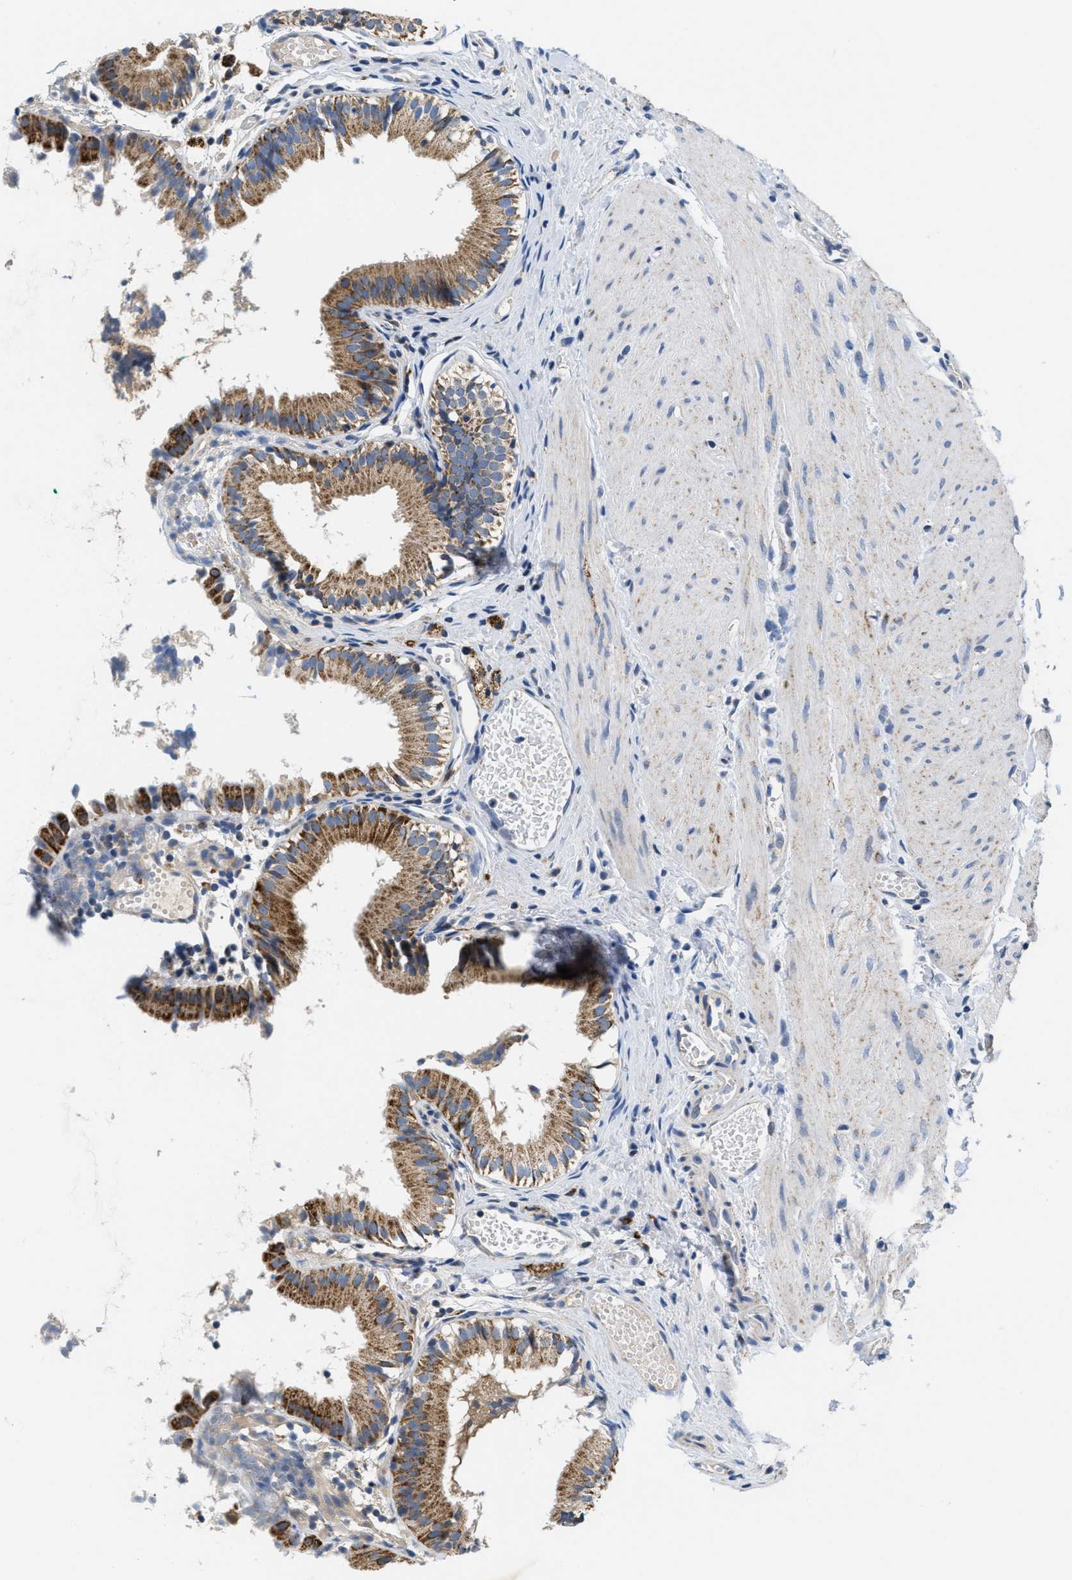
{"staining": {"intensity": "moderate", "quantity": ">75%", "location": "cytoplasmic/membranous"}, "tissue": "gallbladder", "cell_type": "Glandular cells", "image_type": "normal", "snomed": [{"axis": "morphology", "description": "Normal tissue, NOS"}, {"axis": "topography", "description": "Gallbladder"}], "caption": "Gallbladder stained with a brown dye exhibits moderate cytoplasmic/membranous positive positivity in about >75% of glandular cells.", "gene": "KCNJ5", "patient": {"sex": "female", "age": 26}}